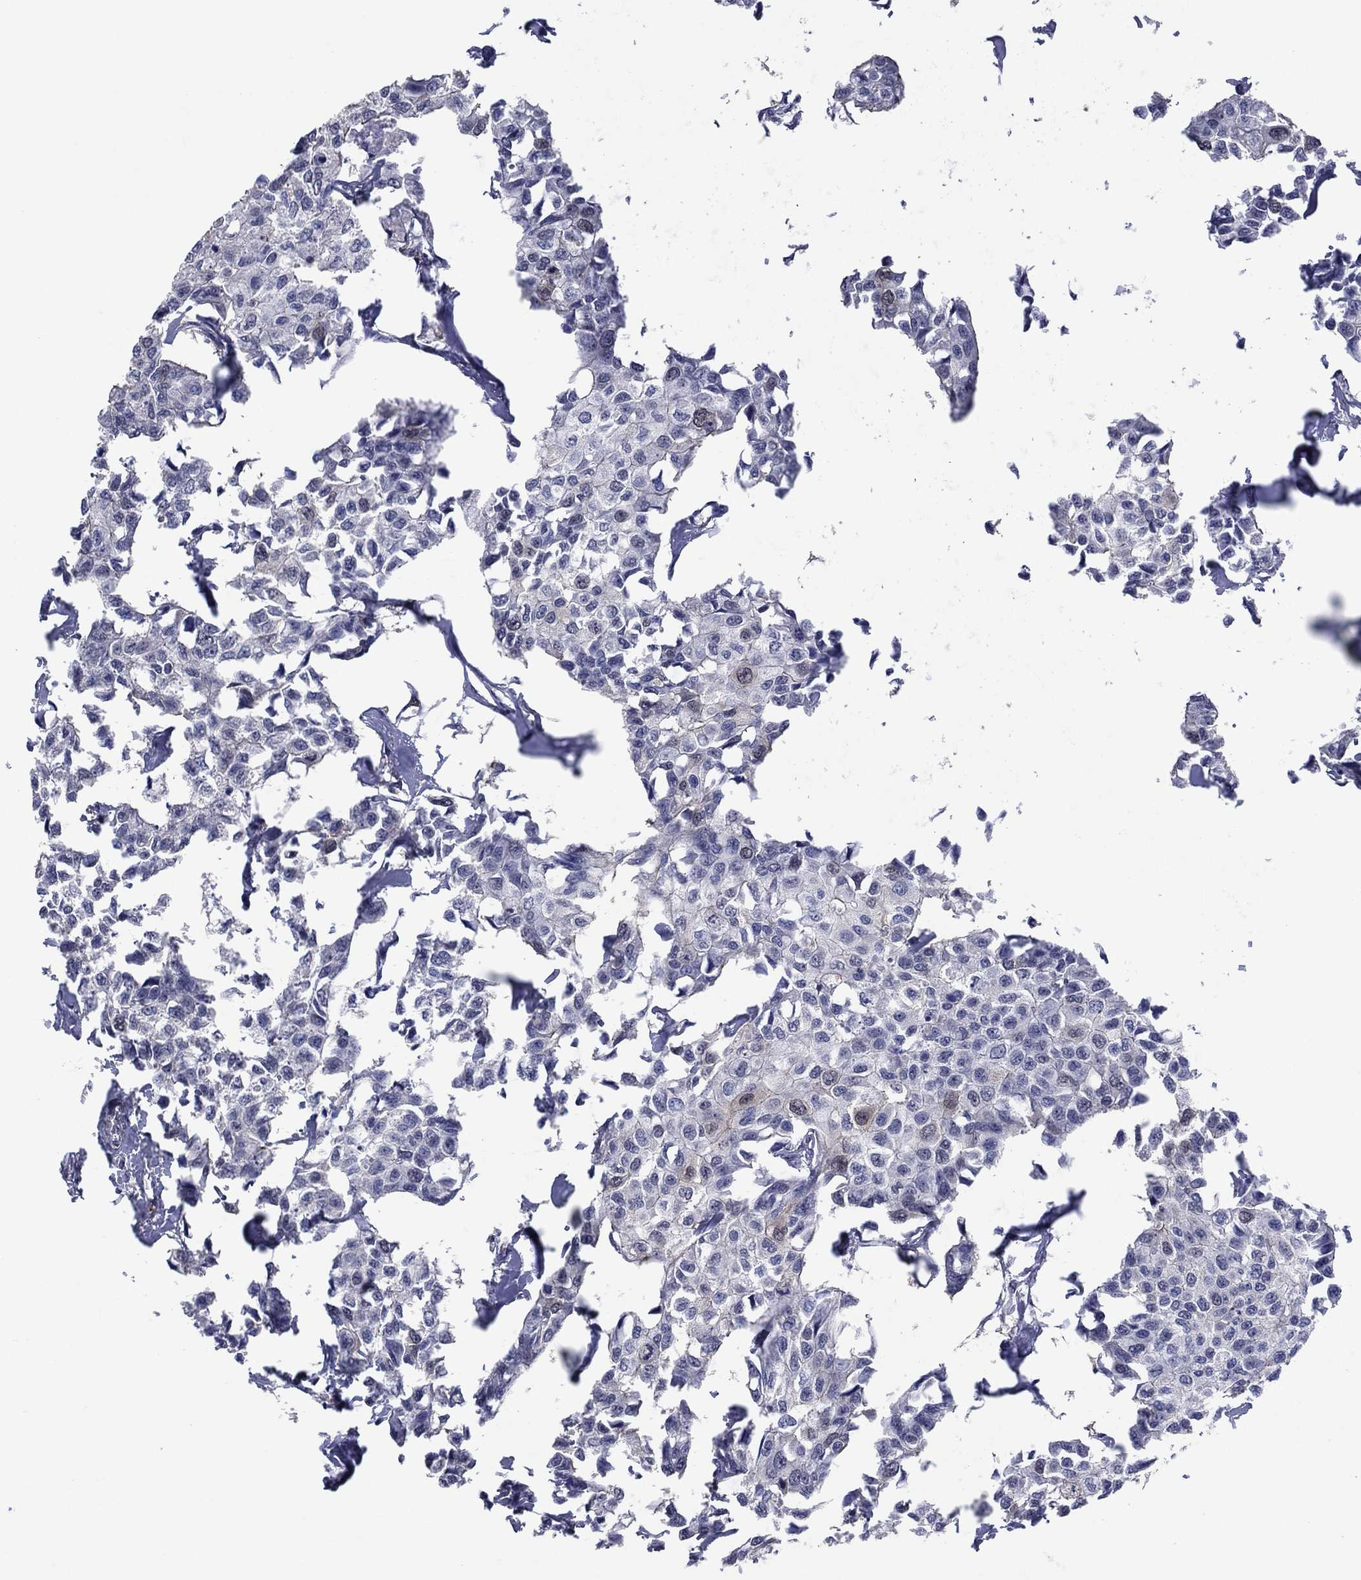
{"staining": {"intensity": "weak", "quantity": "<25%", "location": "nuclear"}, "tissue": "breast cancer", "cell_type": "Tumor cells", "image_type": "cancer", "snomed": [{"axis": "morphology", "description": "Duct carcinoma"}, {"axis": "topography", "description": "Breast"}], "caption": "Tumor cells are negative for protein expression in human breast invasive ductal carcinoma. (Brightfield microscopy of DAB immunohistochemistry (IHC) at high magnification).", "gene": "TYMS", "patient": {"sex": "female", "age": 80}}